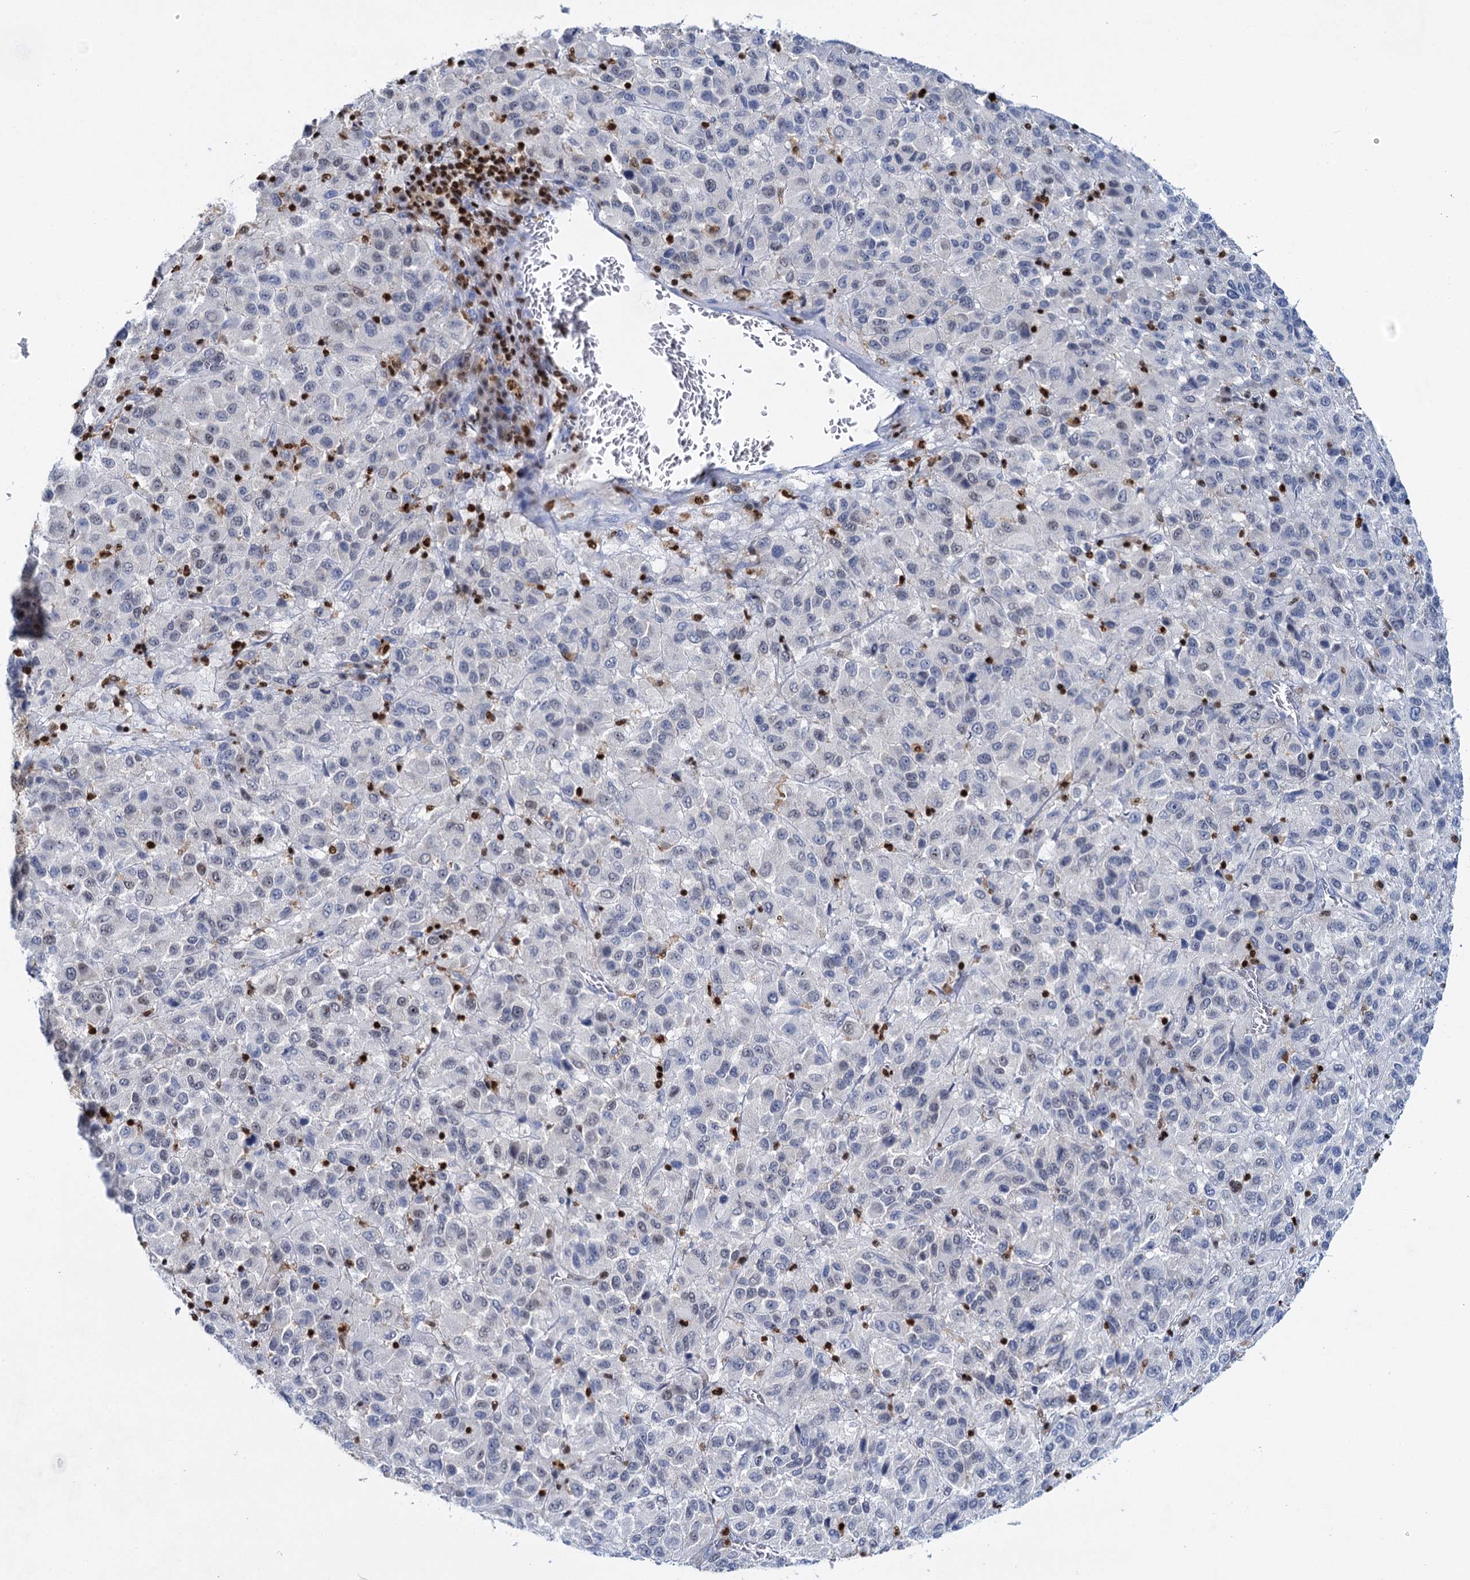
{"staining": {"intensity": "weak", "quantity": "<25%", "location": "nuclear"}, "tissue": "melanoma", "cell_type": "Tumor cells", "image_type": "cancer", "snomed": [{"axis": "morphology", "description": "Malignant melanoma, Metastatic site"}, {"axis": "topography", "description": "Lung"}], "caption": "Tumor cells show no significant expression in melanoma.", "gene": "CELF2", "patient": {"sex": "male", "age": 64}}